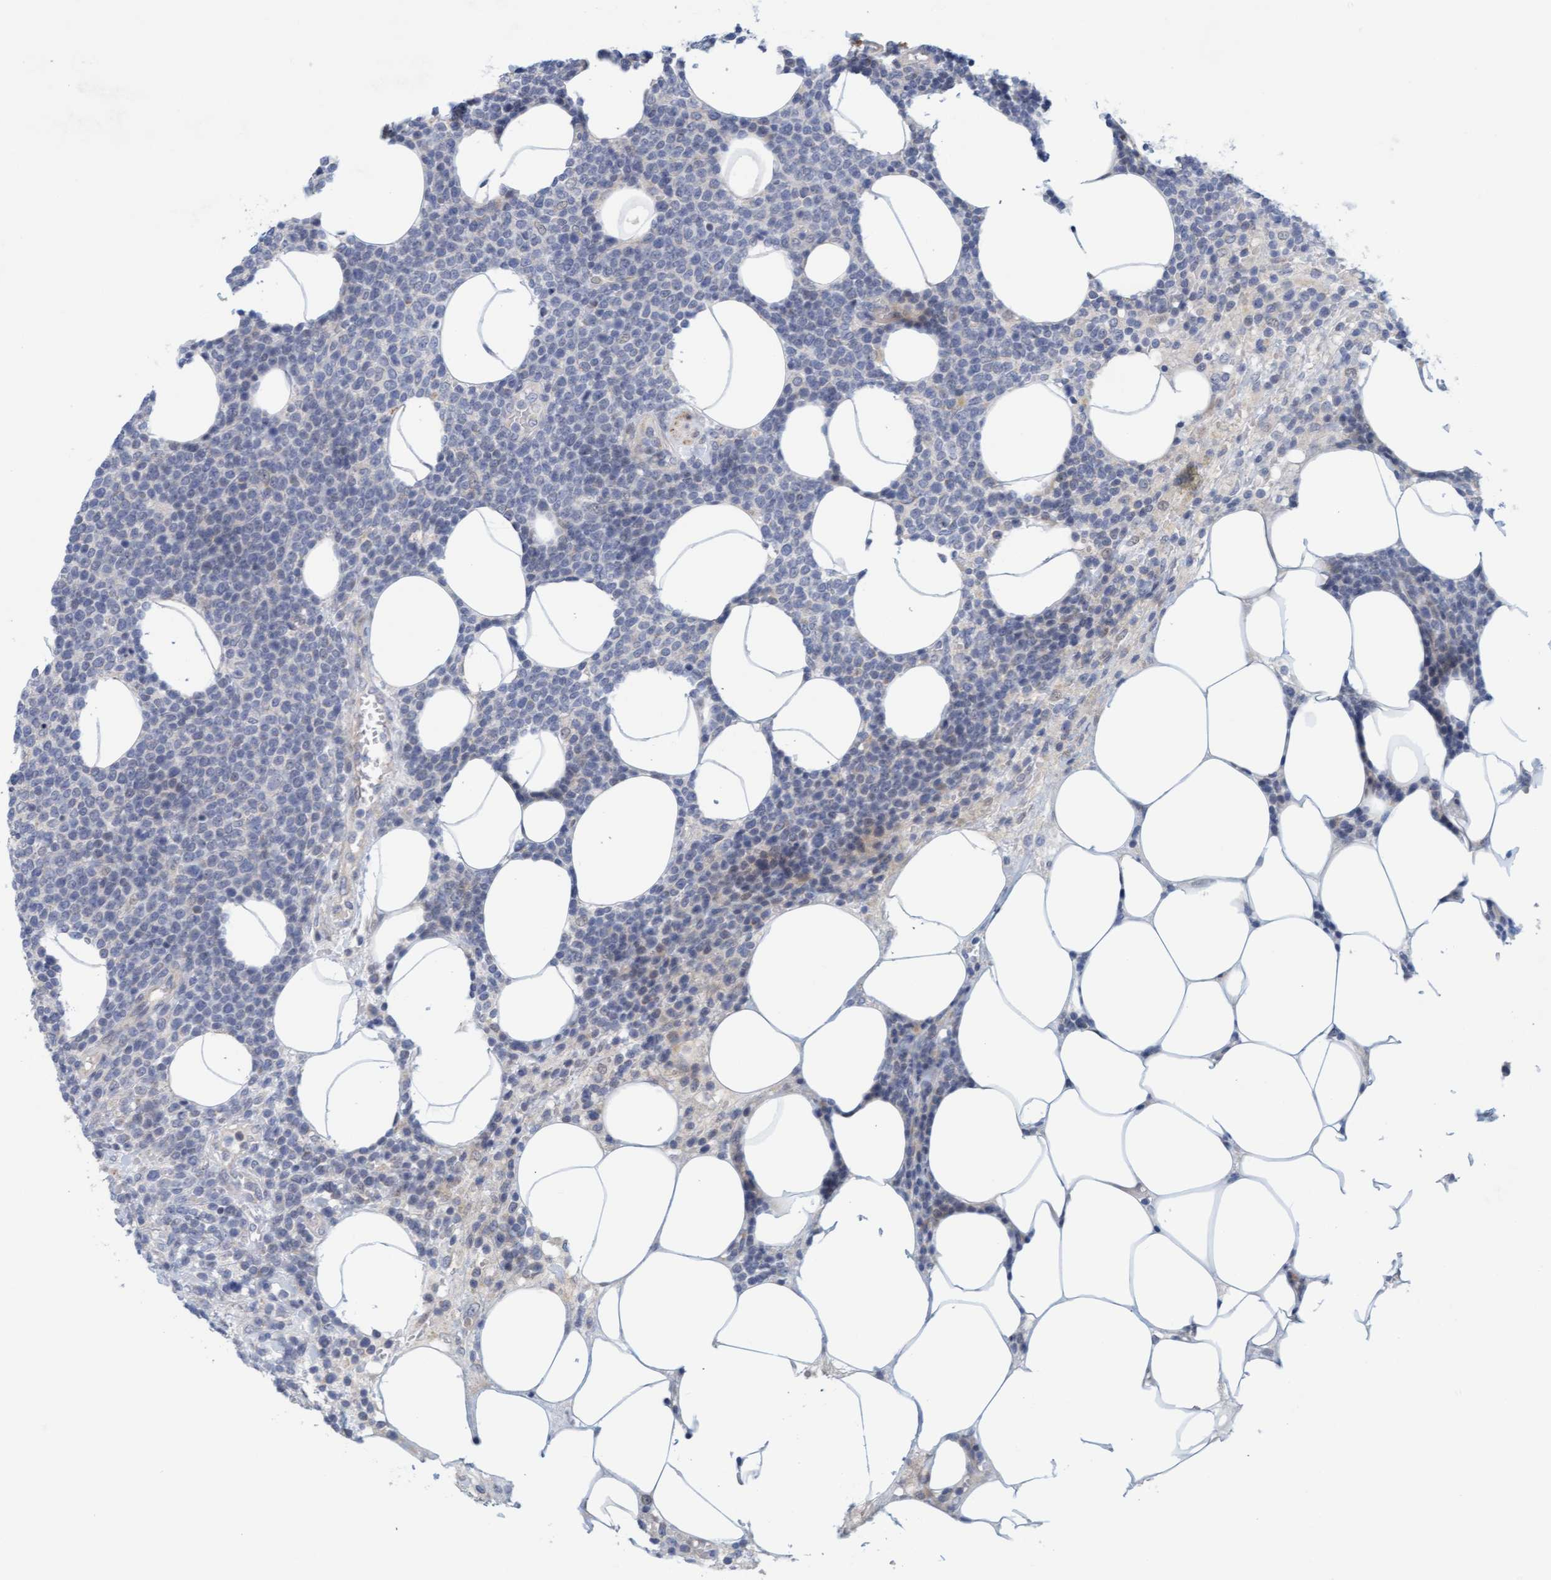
{"staining": {"intensity": "negative", "quantity": "none", "location": "none"}, "tissue": "lymphoma", "cell_type": "Tumor cells", "image_type": "cancer", "snomed": [{"axis": "morphology", "description": "Malignant lymphoma, non-Hodgkin's type, High grade"}, {"axis": "topography", "description": "Lymph node"}], "caption": "DAB immunohistochemical staining of malignant lymphoma, non-Hodgkin's type (high-grade) demonstrates no significant positivity in tumor cells.", "gene": "ZC3H3", "patient": {"sex": "male", "age": 61}}